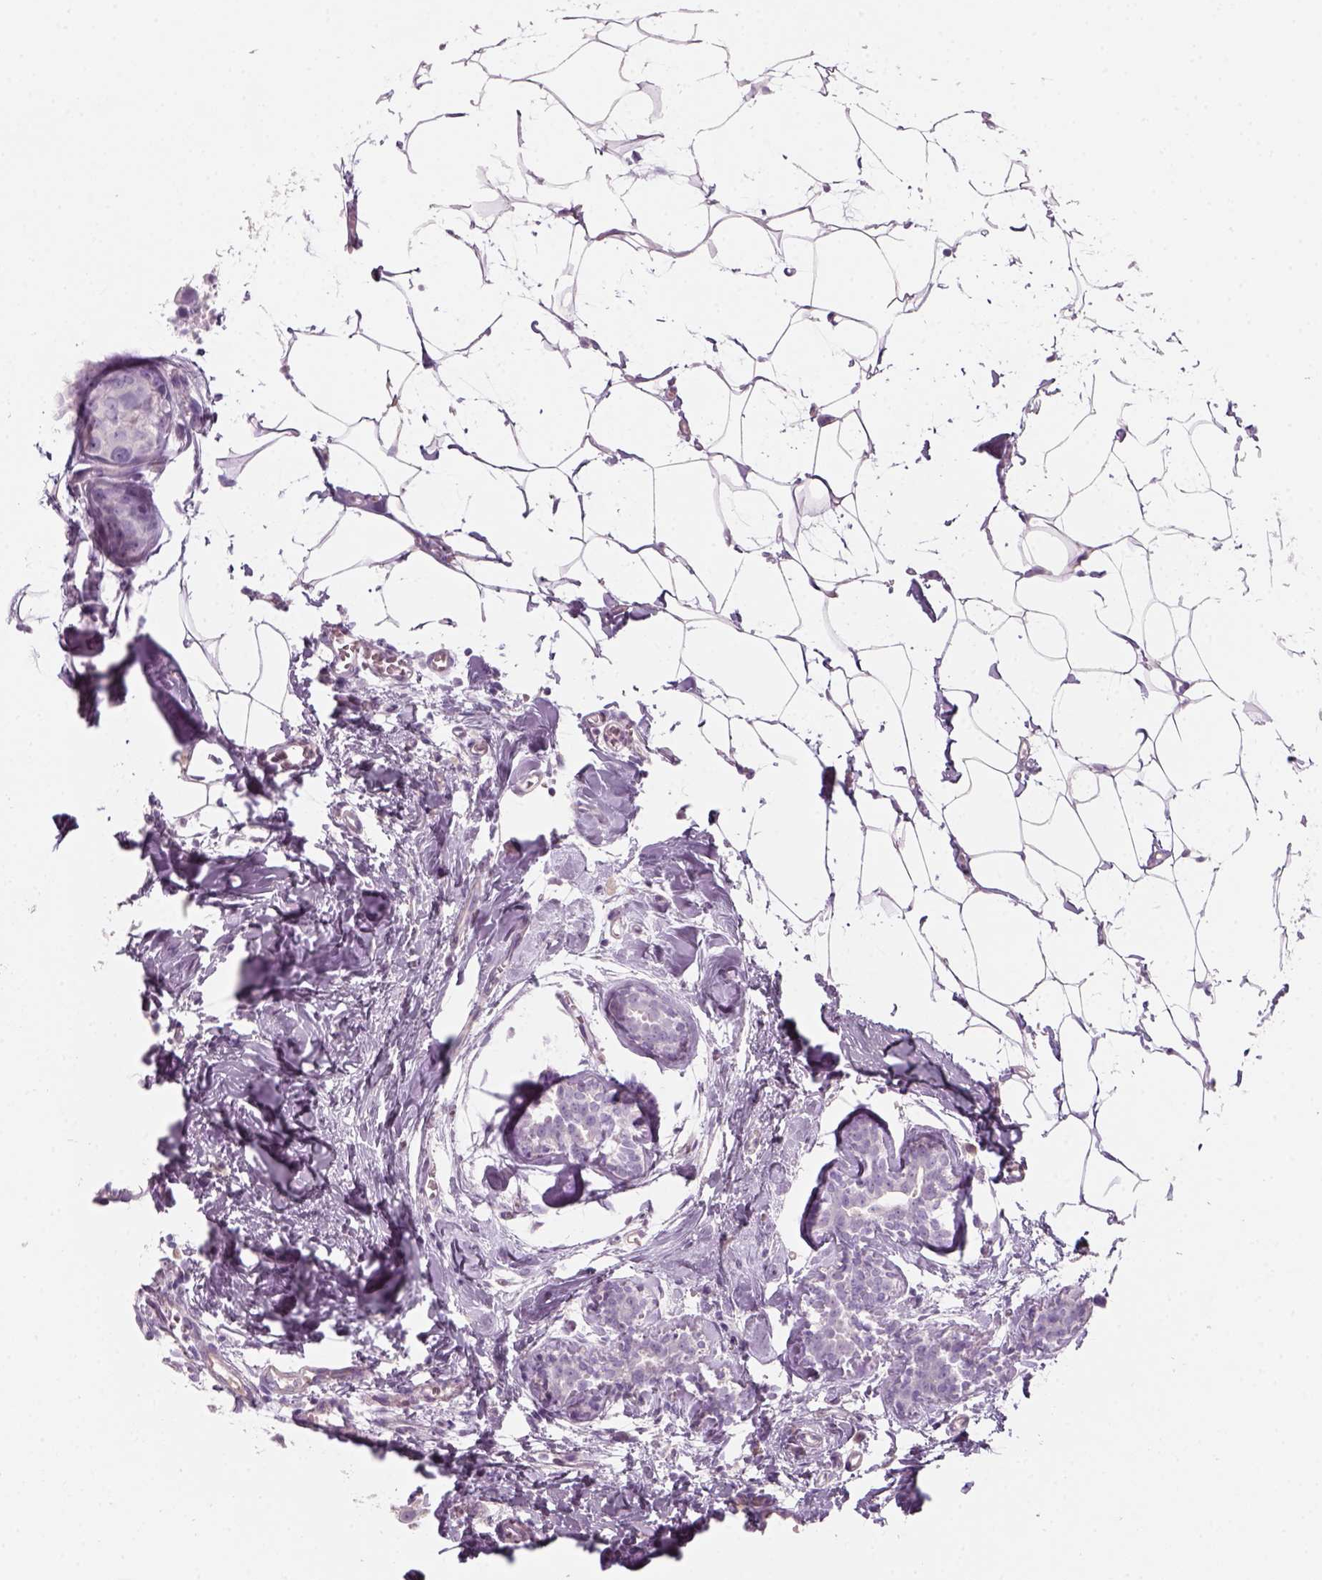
{"staining": {"intensity": "negative", "quantity": "none", "location": "none"}, "tissue": "breast cancer", "cell_type": "Tumor cells", "image_type": "cancer", "snomed": [{"axis": "morphology", "description": "Duct carcinoma"}, {"axis": "topography", "description": "Breast"}], "caption": "Human breast cancer (intraductal carcinoma) stained for a protein using immunohistochemistry (IHC) shows no expression in tumor cells.", "gene": "KRT25", "patient": {"sex": "female", "age": 38}}